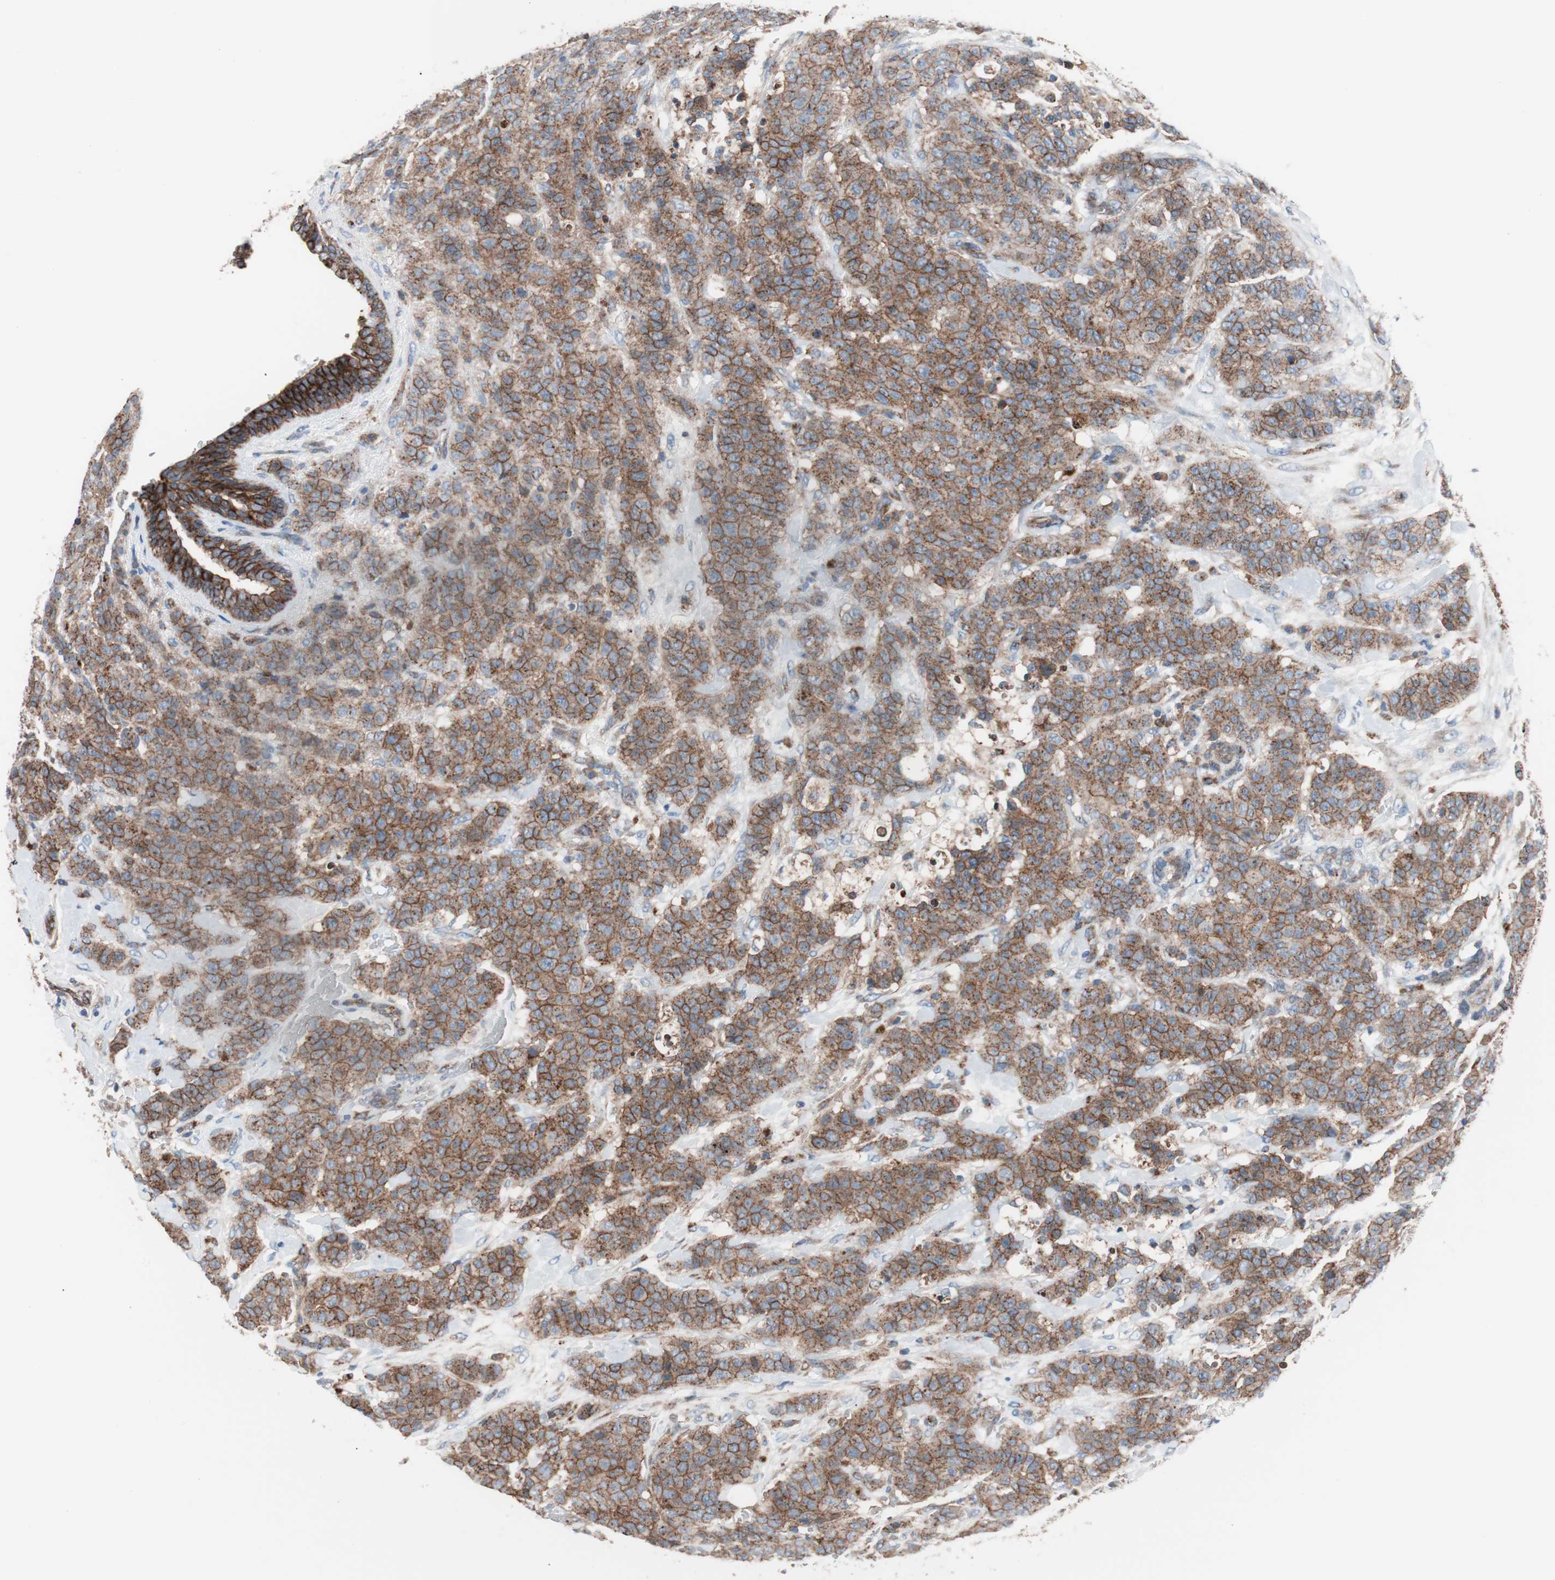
{"staining": {"intensity": "moderate", "quantity": ">75%", "location": "cytoplasmic/membranous"}, "tissue": "breast cancer", "cell_type": "Tumor cells", "image_type": "cancer", "snomed": [{"axis": "morphology", "description": "Duct carcinoma"}, {"axis": "topography", "description": "Breast"}], "caption": "The photomicrograph reveals a brown stain indicating the presence of a protein in the cytoplasmic/membranous of tumor cells in breast cancer.", "gene": "FLOT2", "patient": {"sex": "female", "age": 40}}